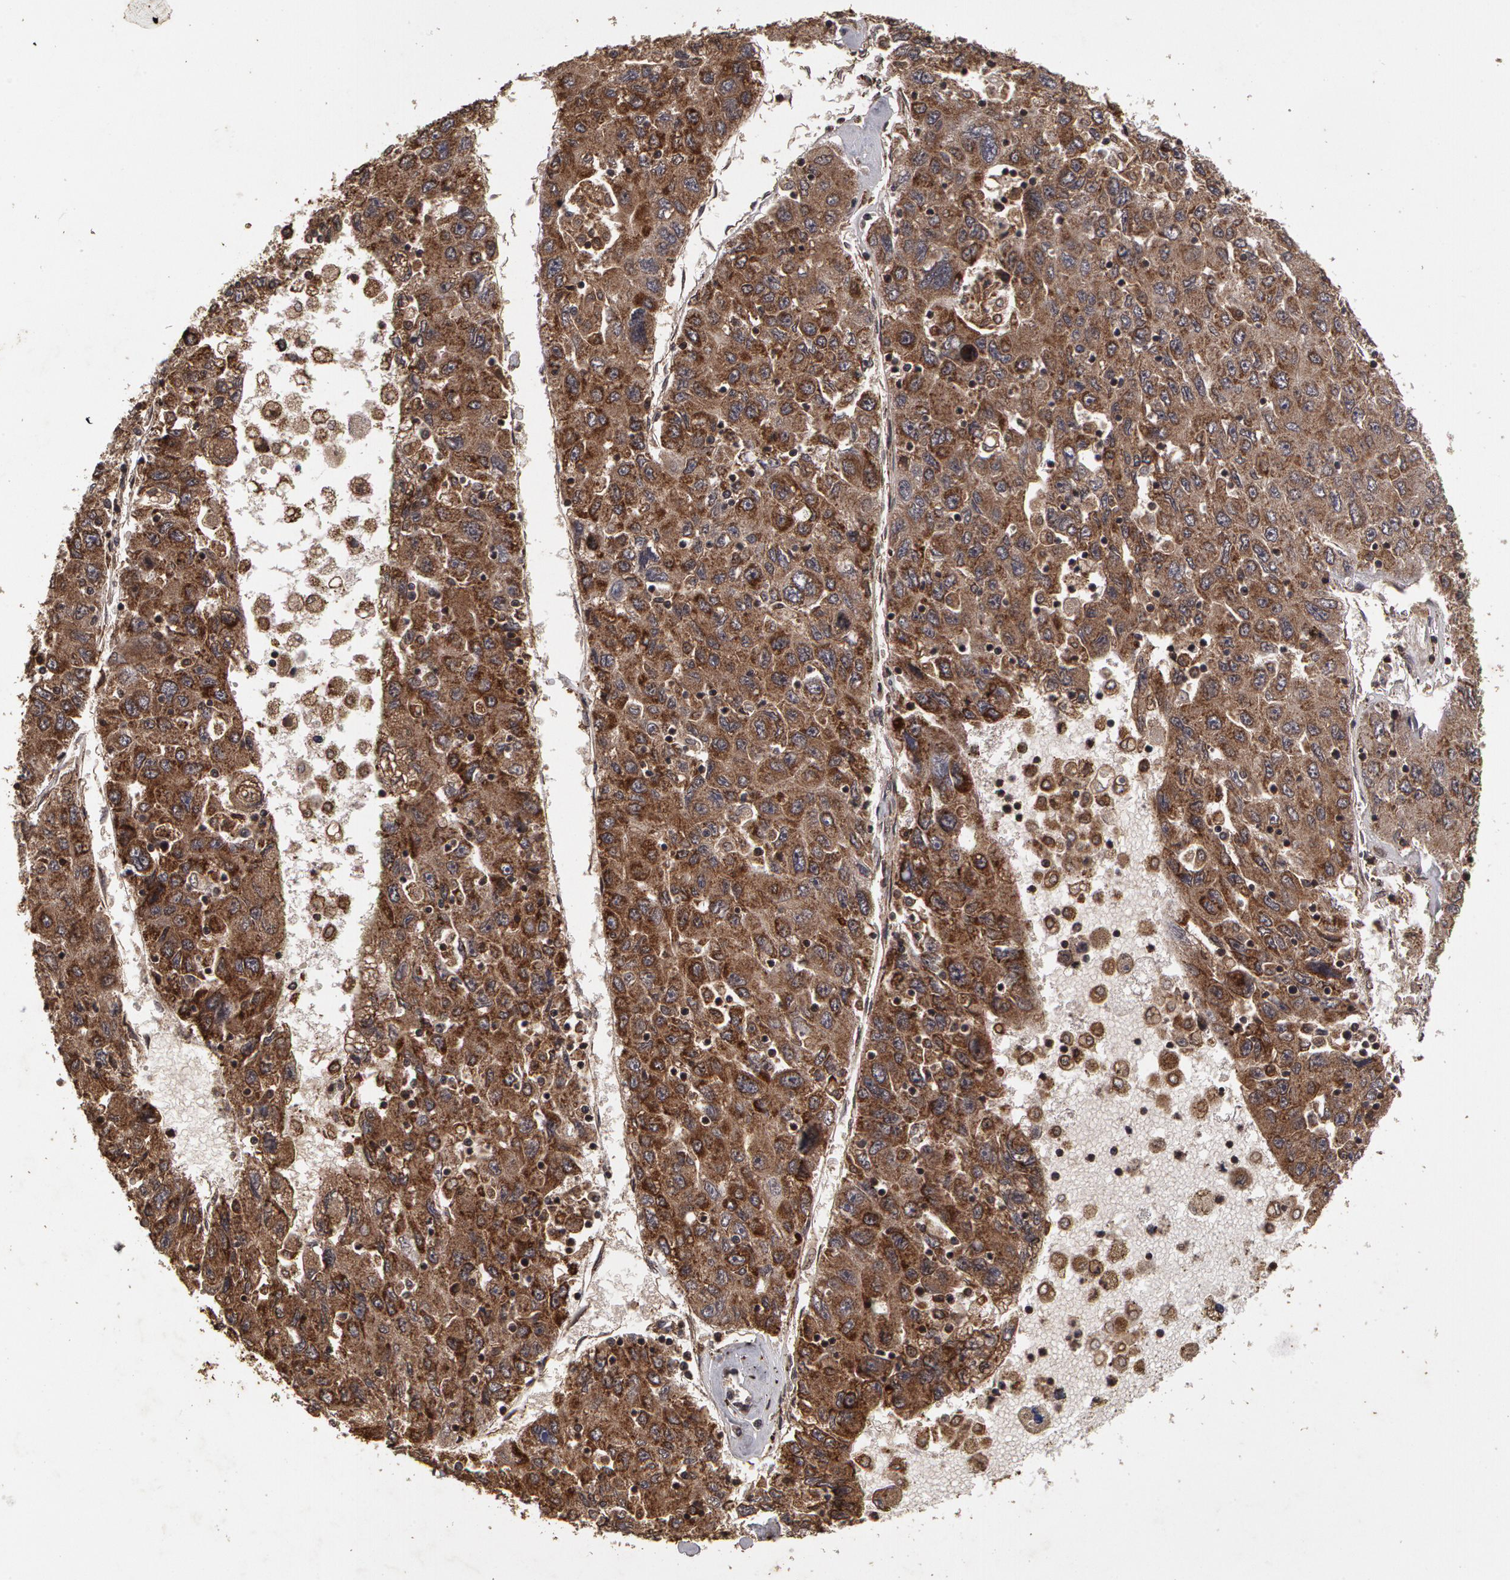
{"staining": {"intensity": "moderate", "quantity": ">75%", "location": "cytoplasmic/membranous"}, "tissue": "liver cancer", "cell_type": "Tumor cells", "image_type": "cancer", "snomed": [{"axis": "morphology", "description": "Carcinoma, Hepatocellular, NOS"}, {"axis": "topography", "description": "Liver"}], "caption": "Human hepatocellular carcinoma (liver) stained with a brown dye exhibits moderate cytoplasmic/membranous positive positivity in approximately >75% of tumor cells.", "gene": "CALR", "patient": {"sex": "male", "age": 49}}